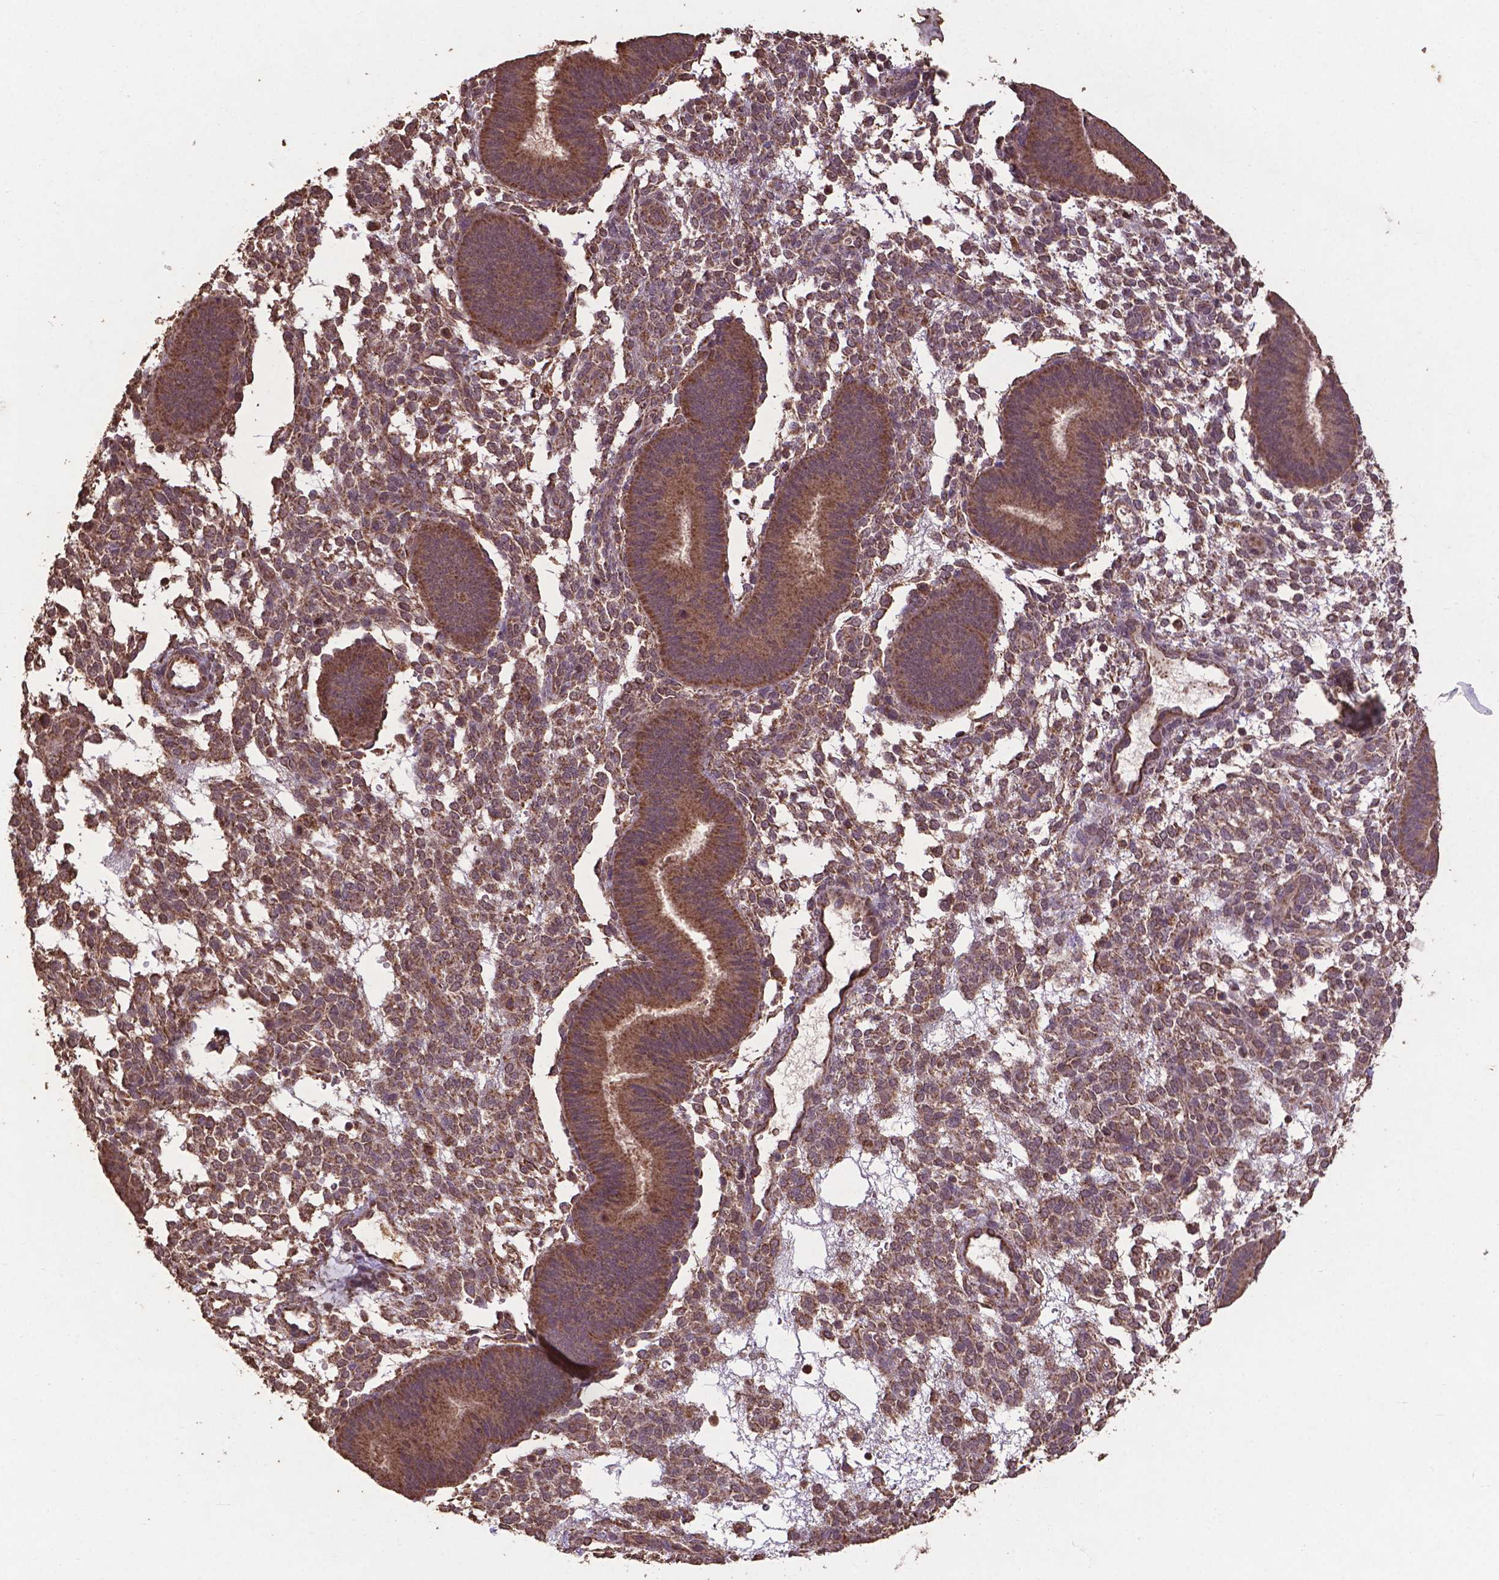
{"staining": {"intensity": "moderate", "quantity": "25%-75%", "location": "cytoplasmic/membranous"}, "tissue": "endometrium", "cell_type": "Cells in endometrial stroma", "image_type": "normal", "snomed": [{"axis": "morphology", "description": "Normal tissue, NOS"}, {"axis": "topography", "description": "Endometrium"}], "caption": "Protein staining by IHC shows moderate cytoplasmic/membranous positivity in approximately 25%-75% of cells in endometrial stroma in benign endometrium.", "gene": "DCAF1", "patient": {"sex": "female", "age": 39}}